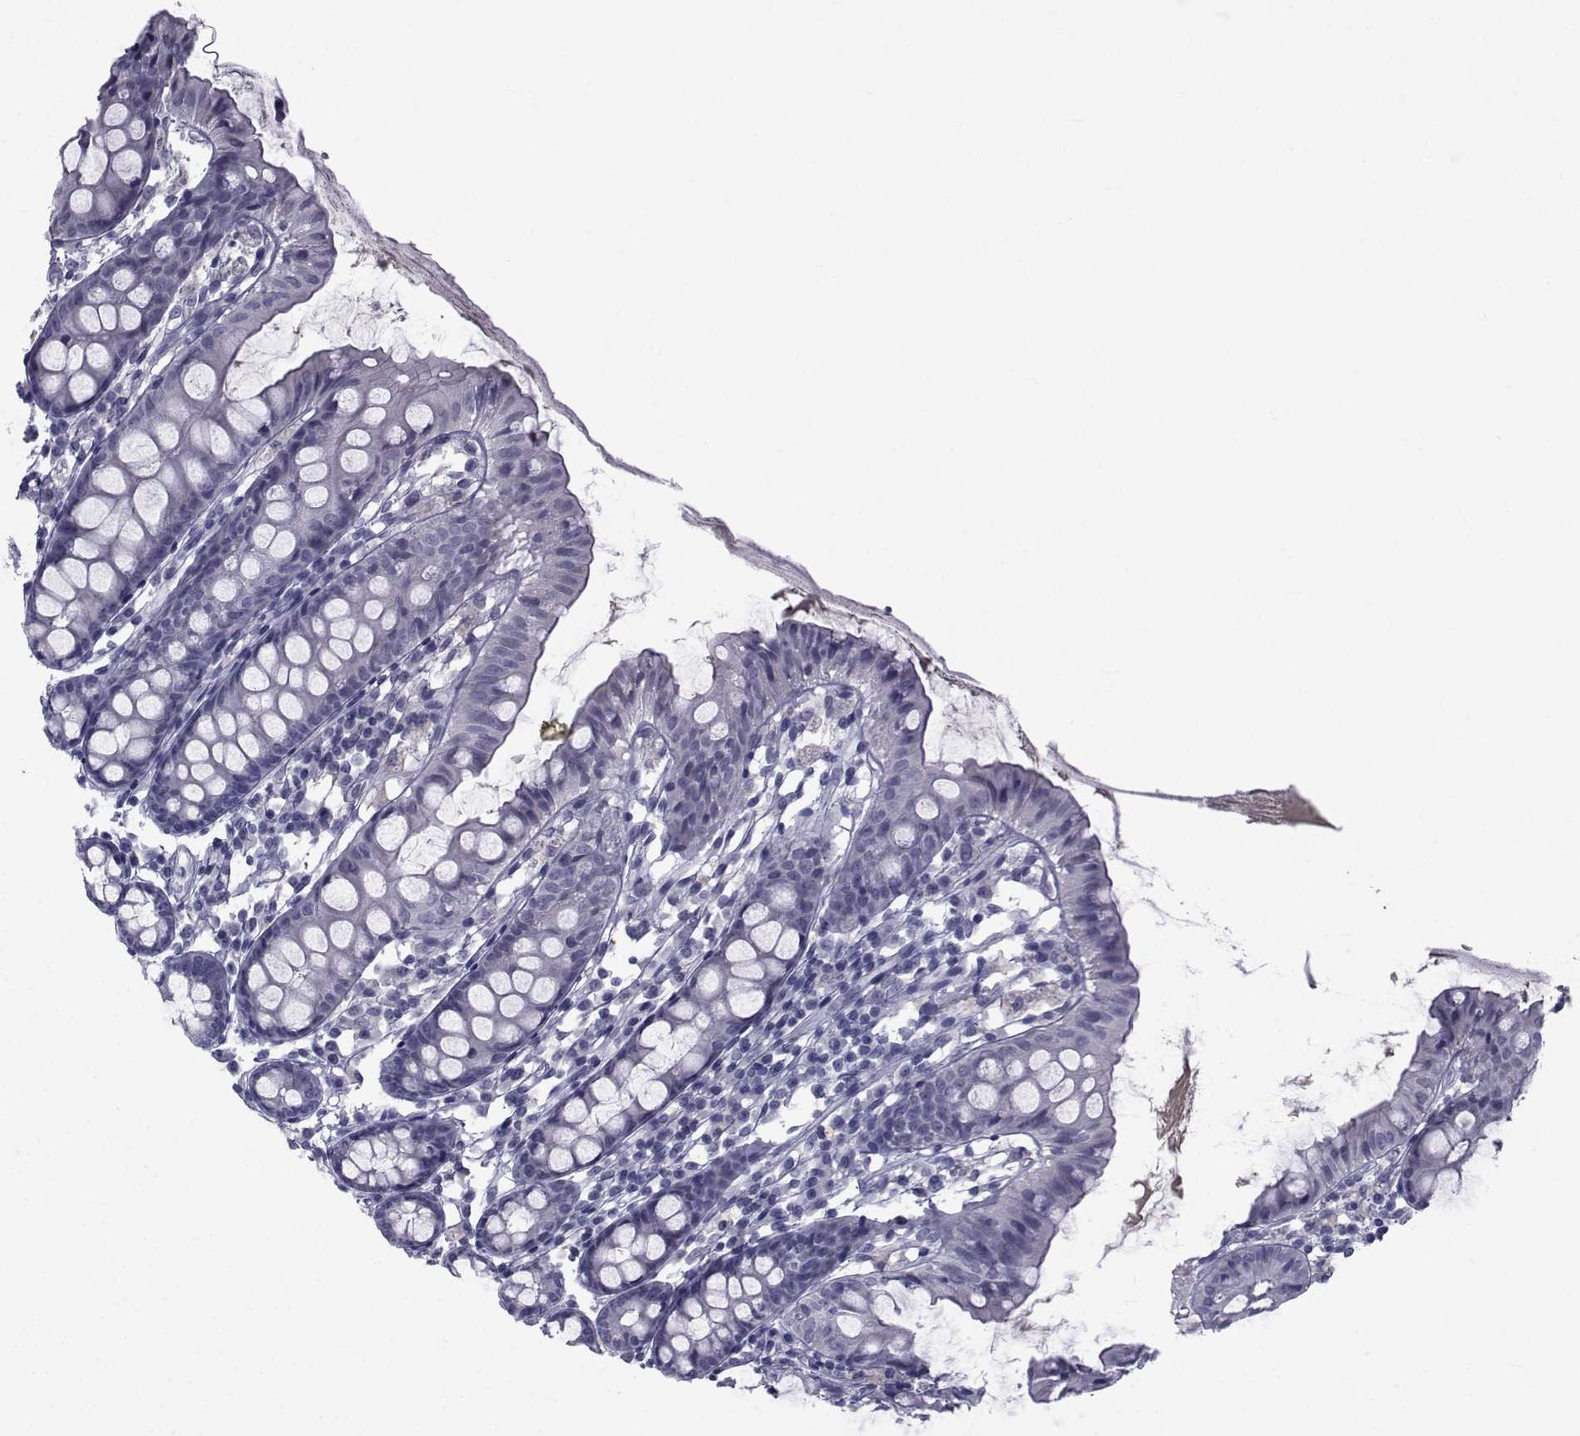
{"staining": {"intensity": "negative", "quantity": "none", "location": "none"}, "tissue": "colon", "cell_type": "Endothelial cells", "image_type": "normal", "snomed": [{"axis": "morphology", "description": "Normal tissue, NOS"}, {"axis": "topography", "description": "Colon"}], "caption": "Immunohistochemistry image of unremarkable human colon stained for a protein (brown), which reveals no staining in endothelial cells. (DAB IHC with hematoxylin counter stain).", "gene": "PAX2", "patient": {"sex": "female", "age": 84}}